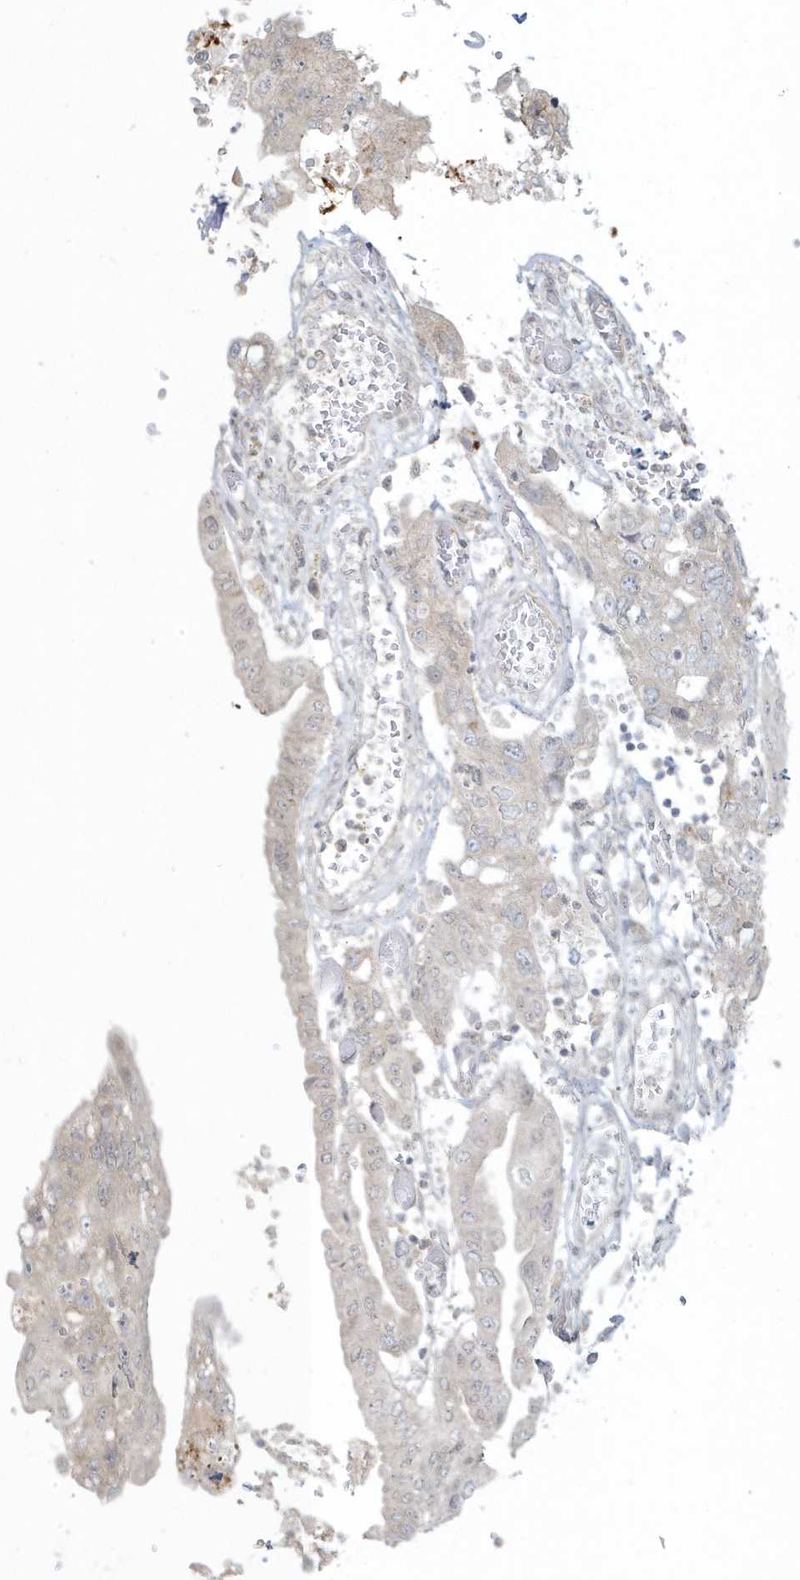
{"staining": {"intensity": "negative", "quantity": "none", "location": "none"}, "tissue": "pancreatic cancer", "cell_type": "Tumor cells", "image_type": "cancer", "snomed": [{"axis": "morphology", "description": "Adenocarcinoma, NOS"}, {"axis": "topography", "description": "Pancreas"}], "caption": "Immunohistochemical staining of human pancreatic cancer reveals no significant staining in tumor cells. (DAB IHC with hematoxylin counter stain).", "gene": "BLTP3A", "patient": {"sex": "female", "age": 73}}